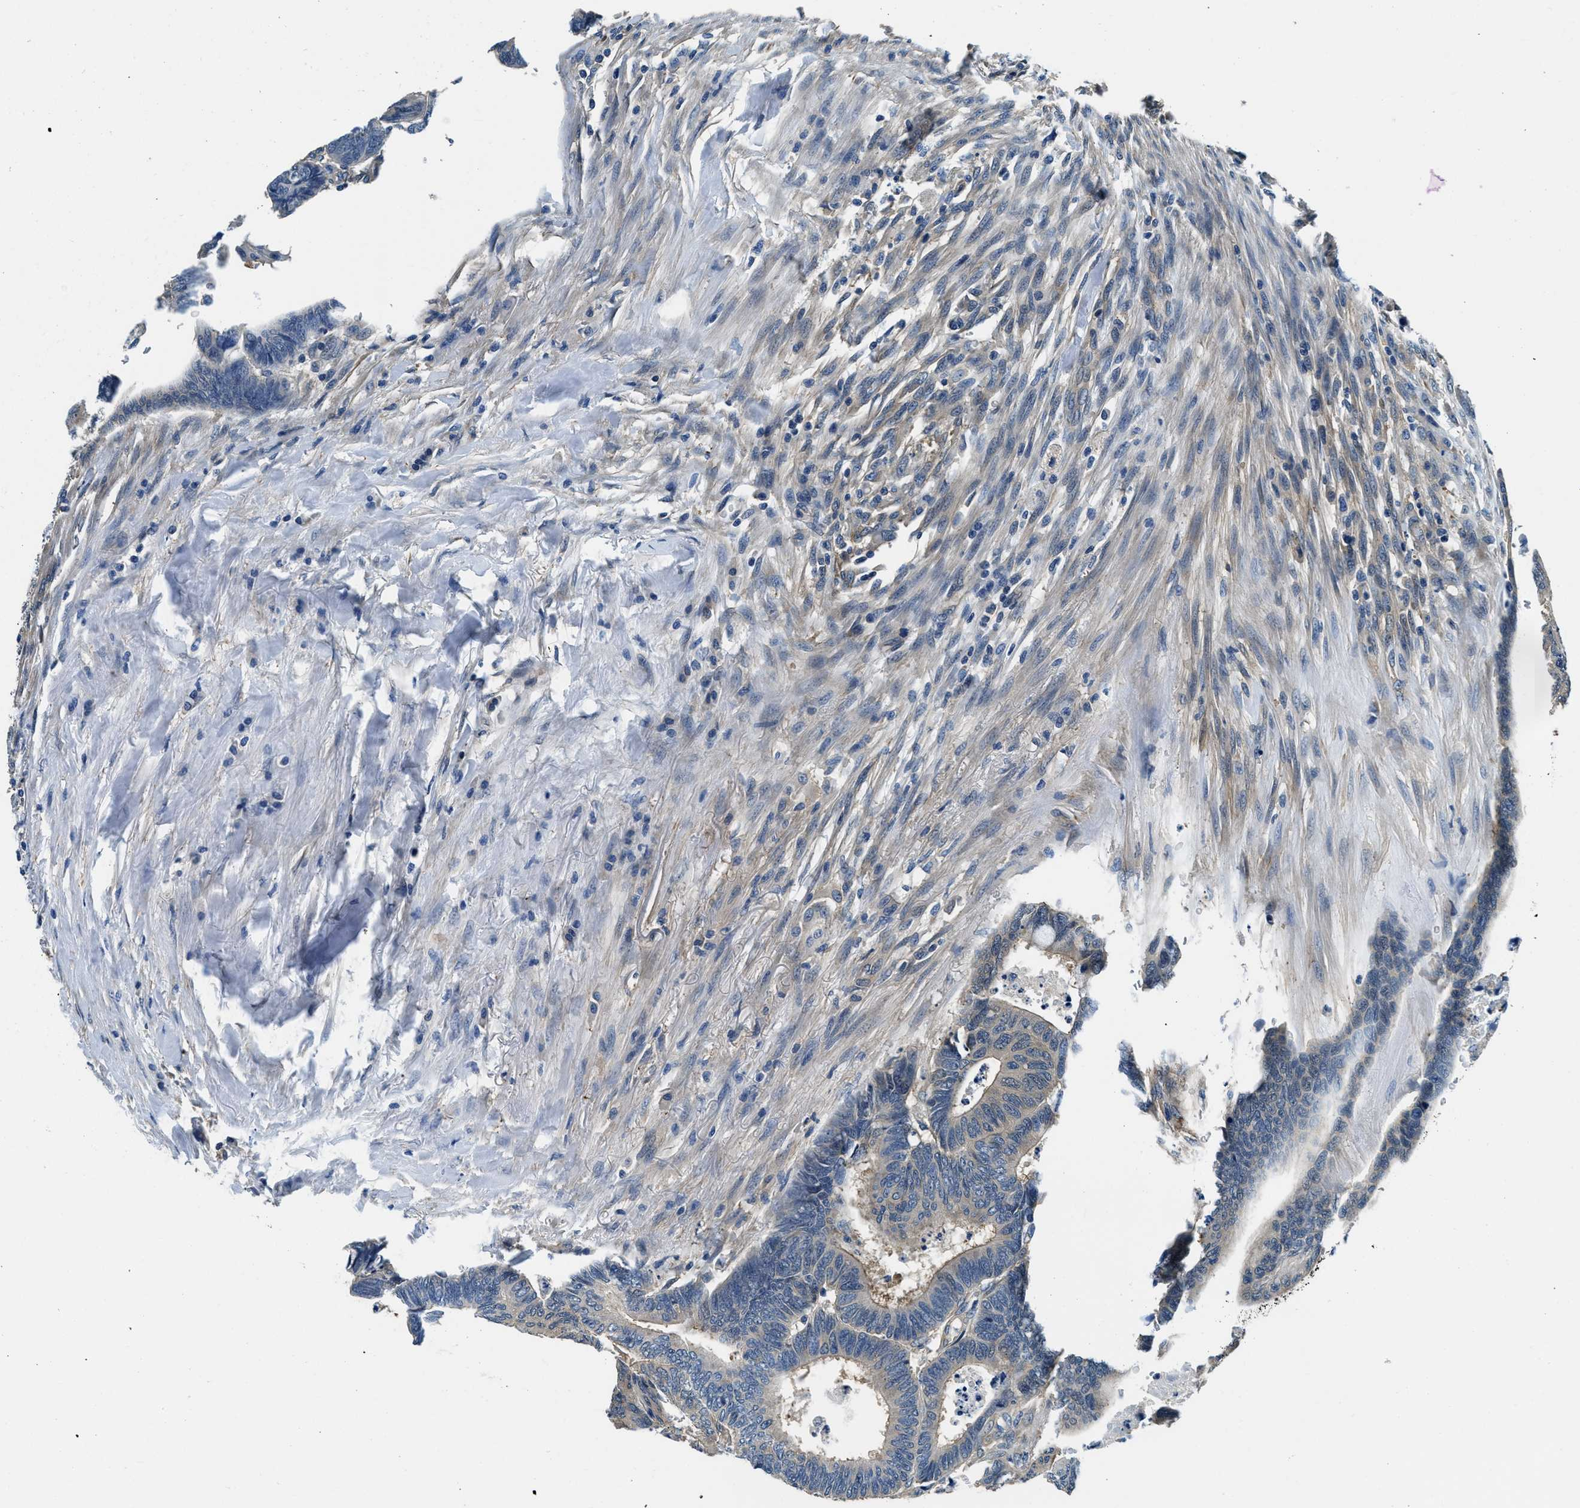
{"staining": {"intensity": "weak", "quantity": ">75%", "location": "cytoplasmic/membranous"}, "tissue": "colorectal cancer", "cell_type": "Tumor cells", "image_type": "cancer", "snomed": [{"axis": "morphology", "description": "Normal tissue, NOS"}, {"axis": "morphology", "description": "Adenocarcinoma, NOS"}, {"axis": "topography", "description": "Rectum"}, {"axis": "topography", "description": "Peripheral nerve tissue"}], "caption": "The photomicrograph demonstrates a brown stain indicating the presence of a protein in the cytoplasmic/membranous of tumor cells in colorectal cancer.", "gene": "TWF1", "patient": {"sex": "male", "age": 92}}